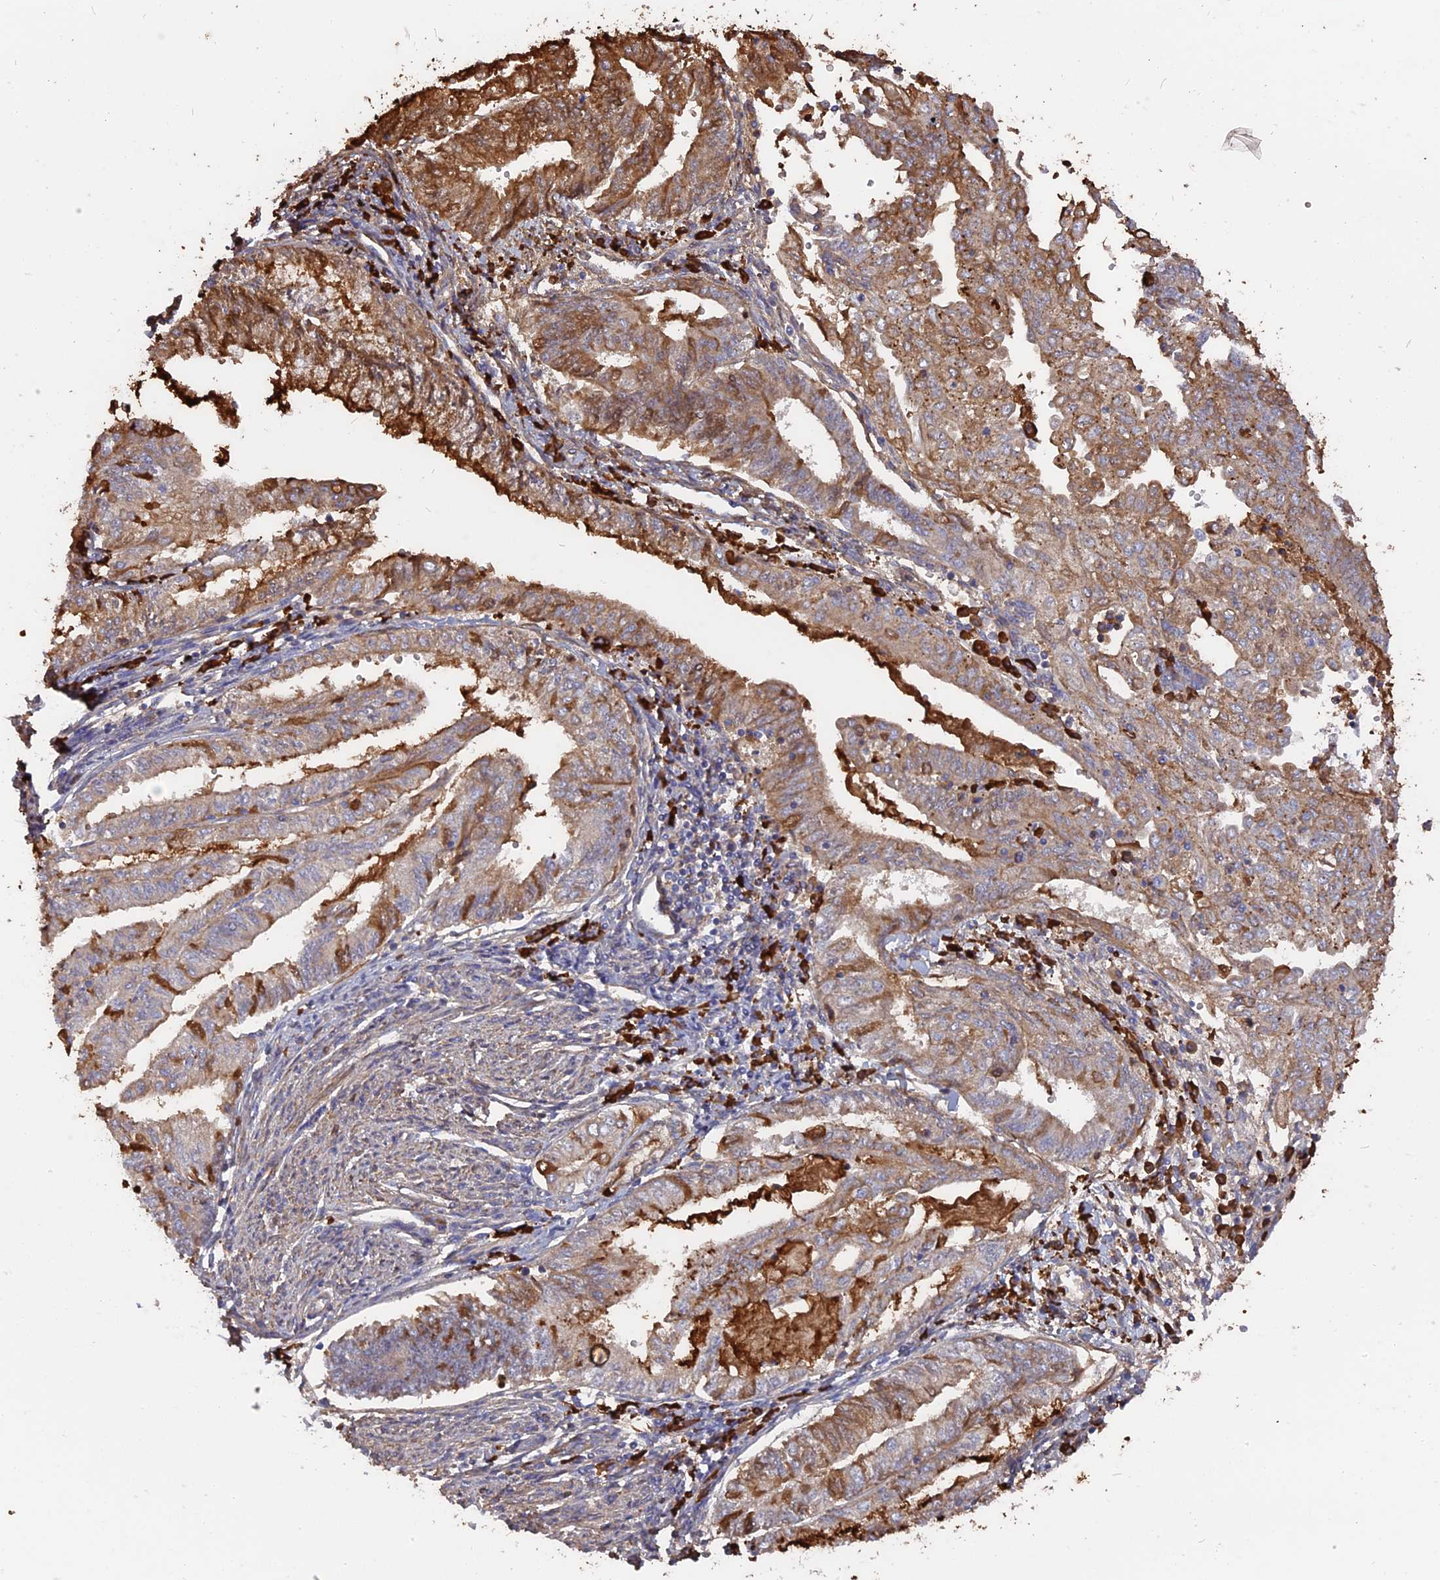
{"staining": {"intensity": "moderate", "quantity": "25%-75%", "location": "cytoplasmic/membranous"}, "tissue": "endometrial cancer", "cell_type": "Tumor cells", "image_type": "cancer", "snomed": [{"axis": "morphology", "description": "Adenocarcinoma, NOS"}, {"axis": "topography", "description": "Endometrium"}], "caption": "A high-resolution histopathology image shows IHC staining of endometrial cancer (adenocarcinoma), which shows moderate cytoplasmic/membranous positivity in about 25%-75% of tumor cells. (brown staining indicates protein expression, while blue staining denotes nuclei).", "gene": "ERMAP", "patient": {"sex": "female", "age": 66}}